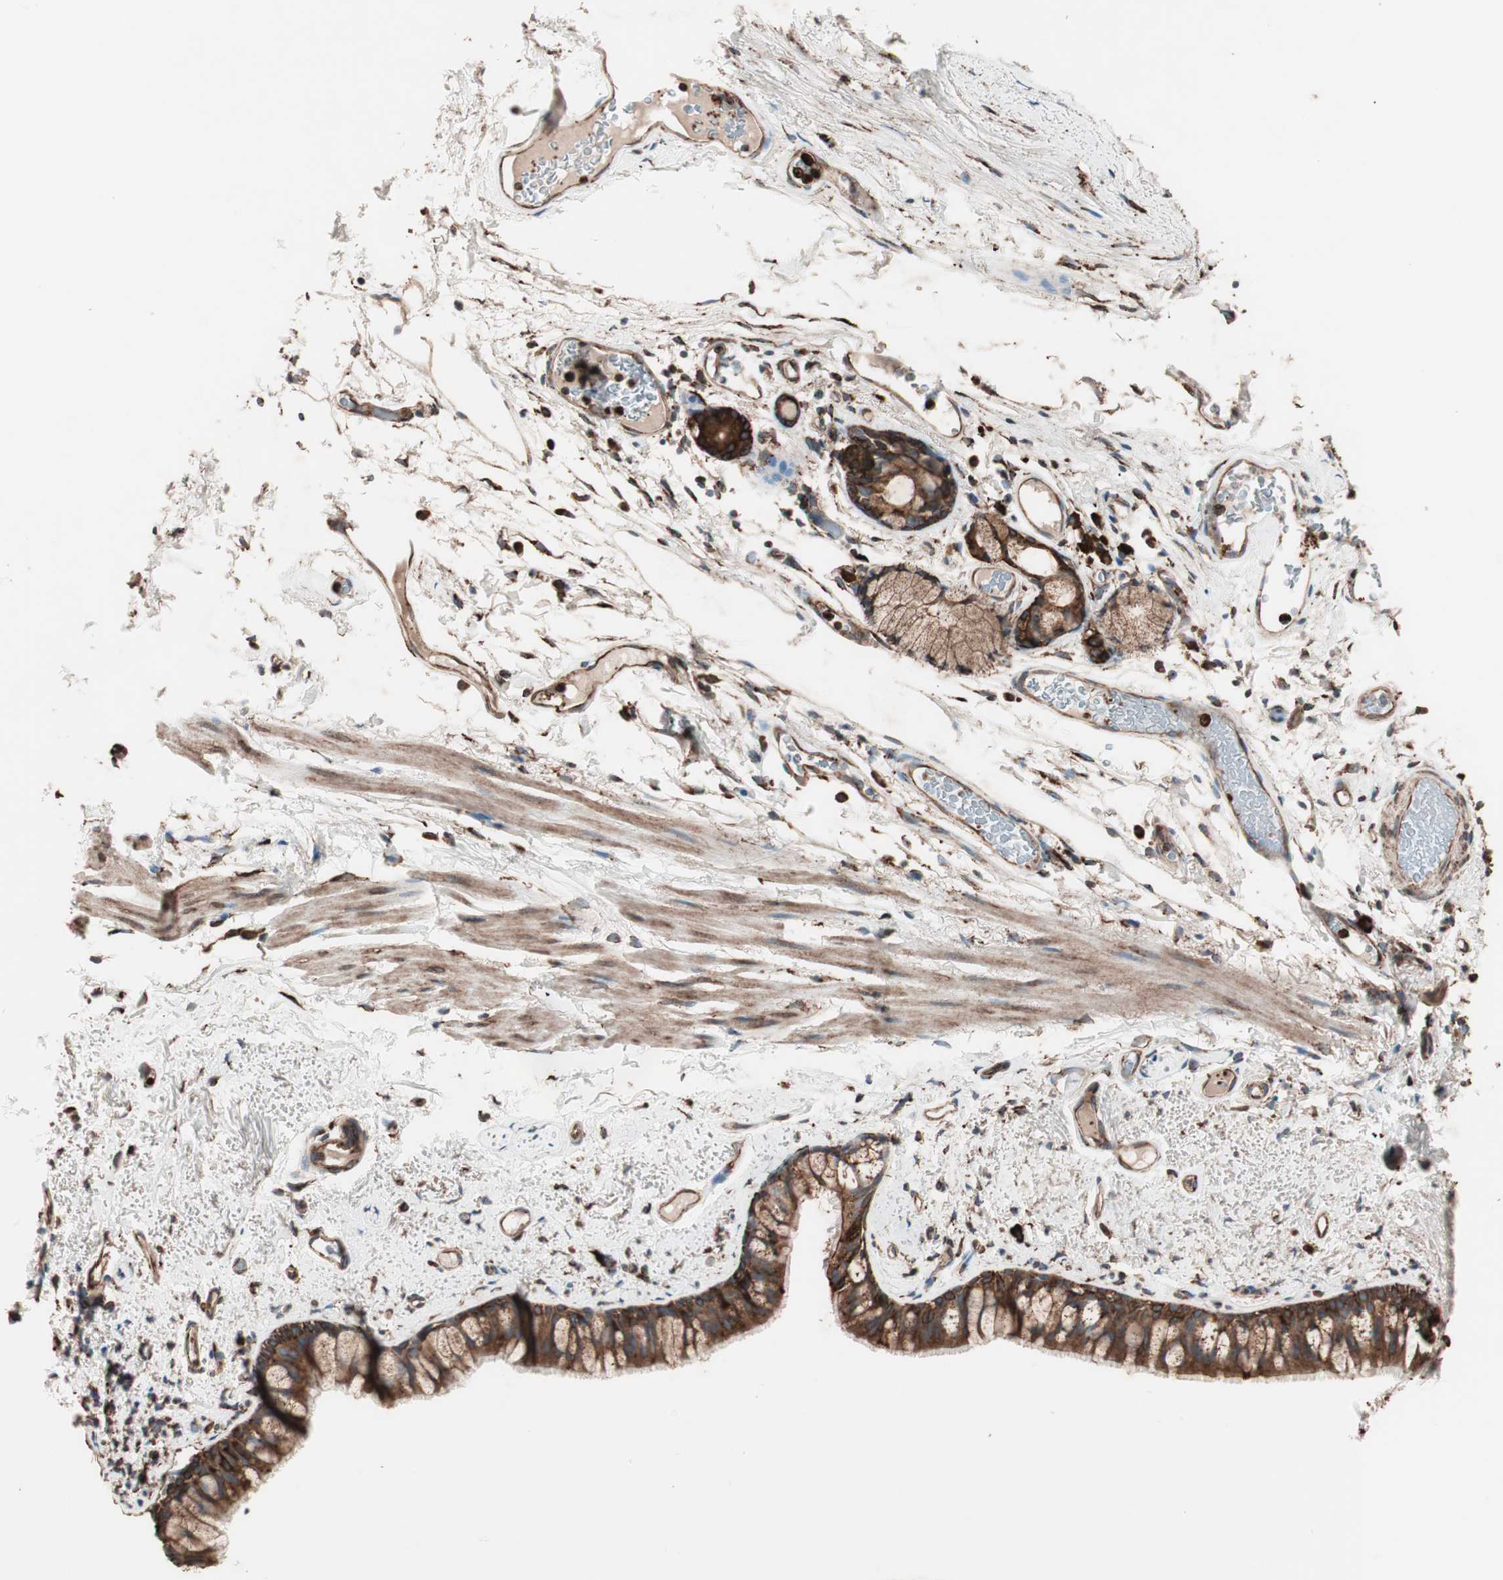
{"staining": {"intensity": "strong", "quantity": ">75%", "location": "cytoplasmic/membranous"}, "tissue": "bronchus", "cell_type": "Respiratory epithelial cells", "image_type": "normal", "snomed": [{"axis": "morphology", "description": "Normal tissue, NOS"}, {"axis": "topography", "description": "Bronchus"}], "caption": "A high amount of strong cytoplasmic/membranous staining is appreciated in approximately >75% of respiratory epithelial cells in unremarkable bronchus.", "gene": "VEGFA", "patient": {"sex": "female", "age": 73}}